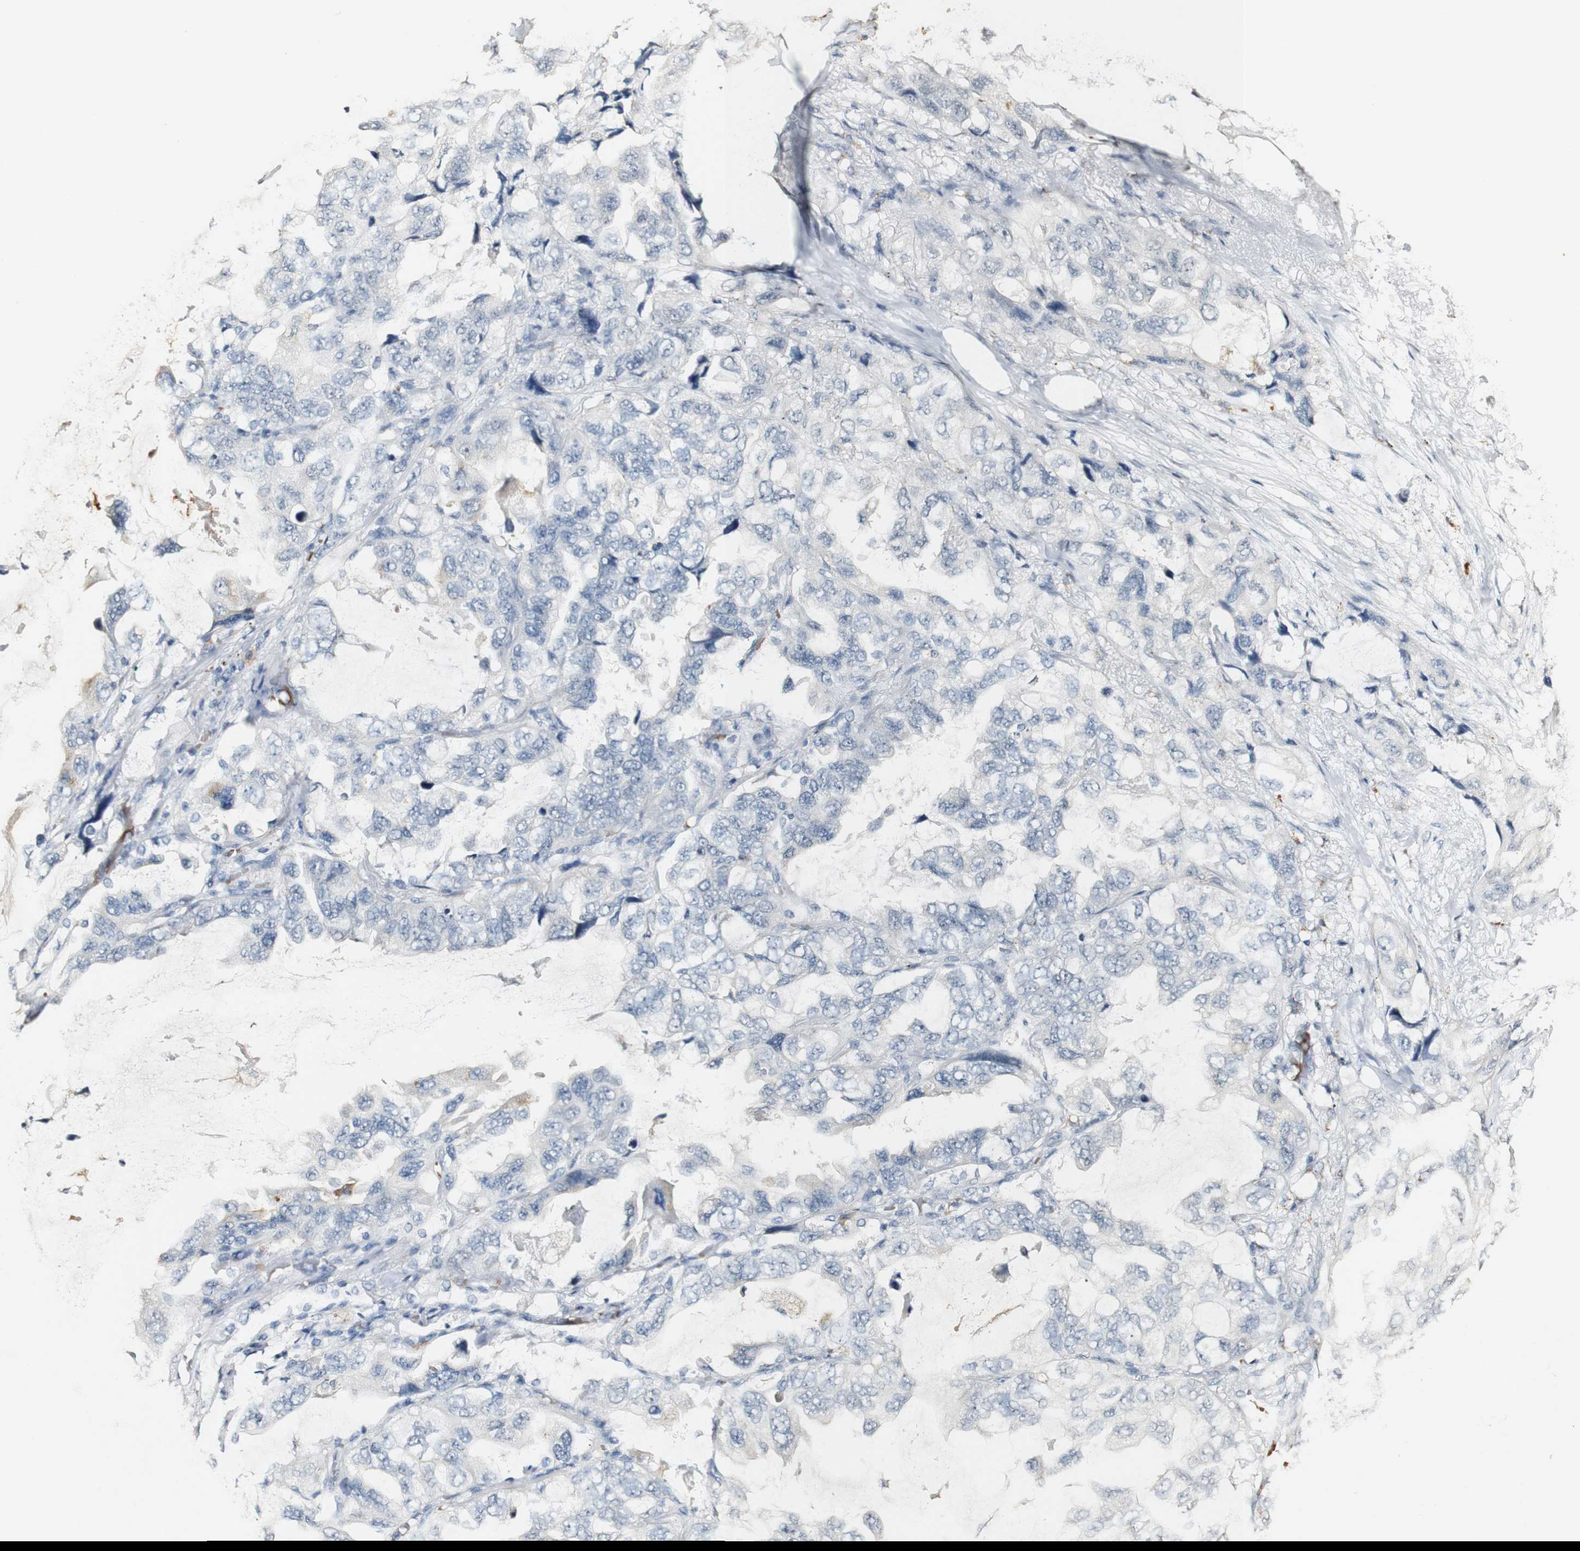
{"staining": {"intensity": "negative", "quantity": "none", "location": "none"}, "tissue": "lung cancer", "cell_type": "Tumor cells", "image_type": "cancer", "snomed": [{"axis": "morphology", "description": "Squamous cell carcinoma, NOS"}, {"axis": "topography", "description": "Lung"}], "caption": "Lung cancer was stained to show a protein in brown. There is no significant expression in tumor cells.", "gene": "SYT7", "patient": {"sex": "female", "age": 73}}